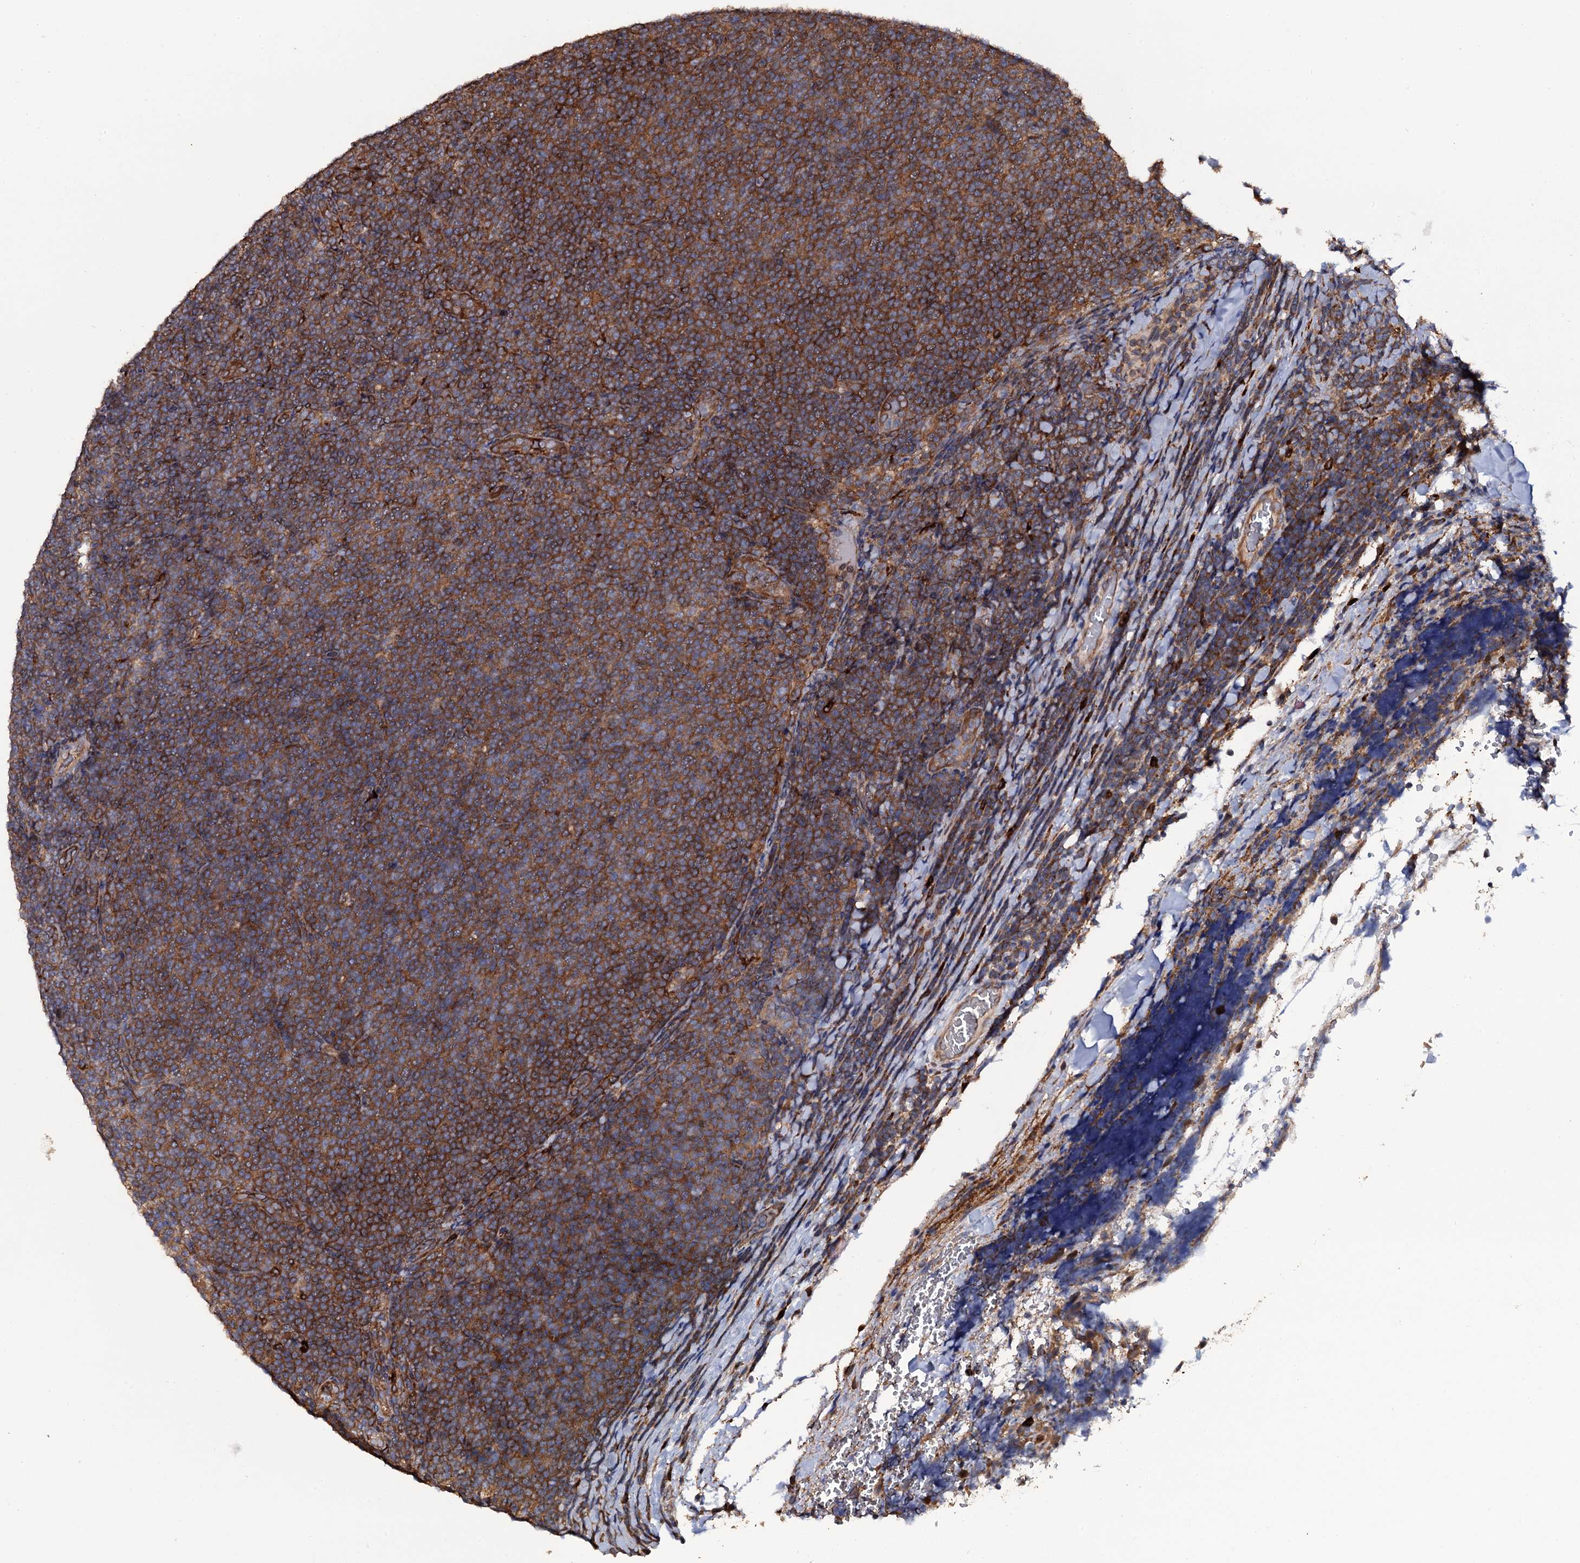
{"staining": {"intensity": "strong", "quantity": ">75%", "location": "cytoplasmic/membranous"}, "tissue": "lymphoma", "cell_type": "Tumor cells", "image_type": "cancer", "snomed": [{"axis": "morphology", "description": "Malignant lymphoma, non-Hodgkin's type, Low grade"}, {"axis": "topography", "description": "Lymph node"}], "caption": "Immunohistochemical staining of malignant lymphoma, non-Hodgkin's type (low-grade) shows high levels of strong cytoplasmic/membranous protein positivity in about >75% of tumor cells.", "gene": "TTC23", "patient": {"sex": "male", "age": 66}}